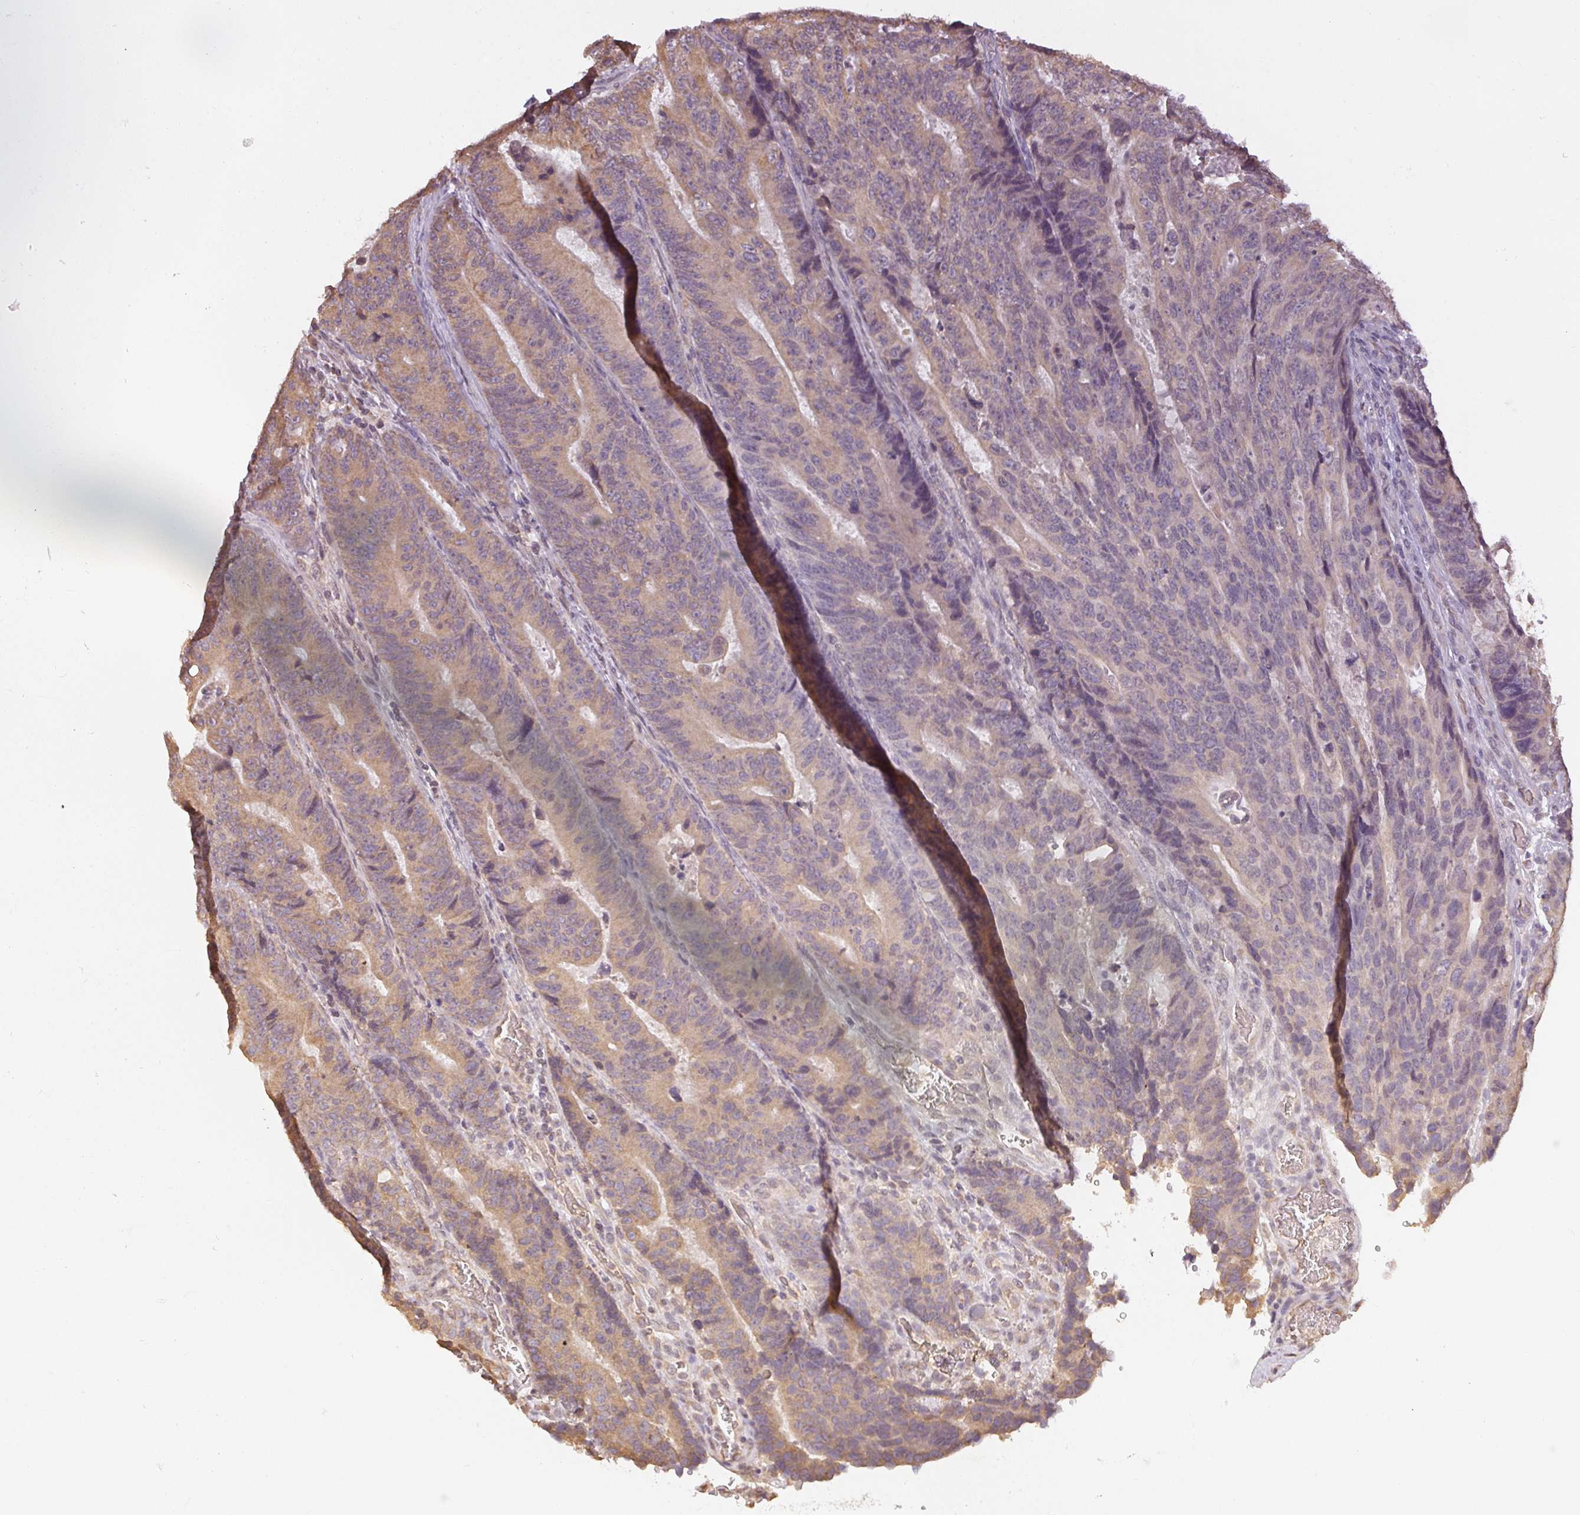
{"staining": {"intensity": "weak", "quantity": "25%-75%", "location": "cytoplasmic/membranous"}, "tissue": "colorectal cancer", "cell_type": "Tumor cells", "image_type": "cancer", "snomed": [{"axis": "morphology", "description": "Adenocarcinoma, NOS"}, {"axis": "topography", "description": "Colon"}], "caption": "Human colorectal cancer (adenocarcinoma) stained with a protein marker shows weak staining in tumor cells.", "gene": "SEZ6L2", "patient": {"sex": "female", "age": 48}}